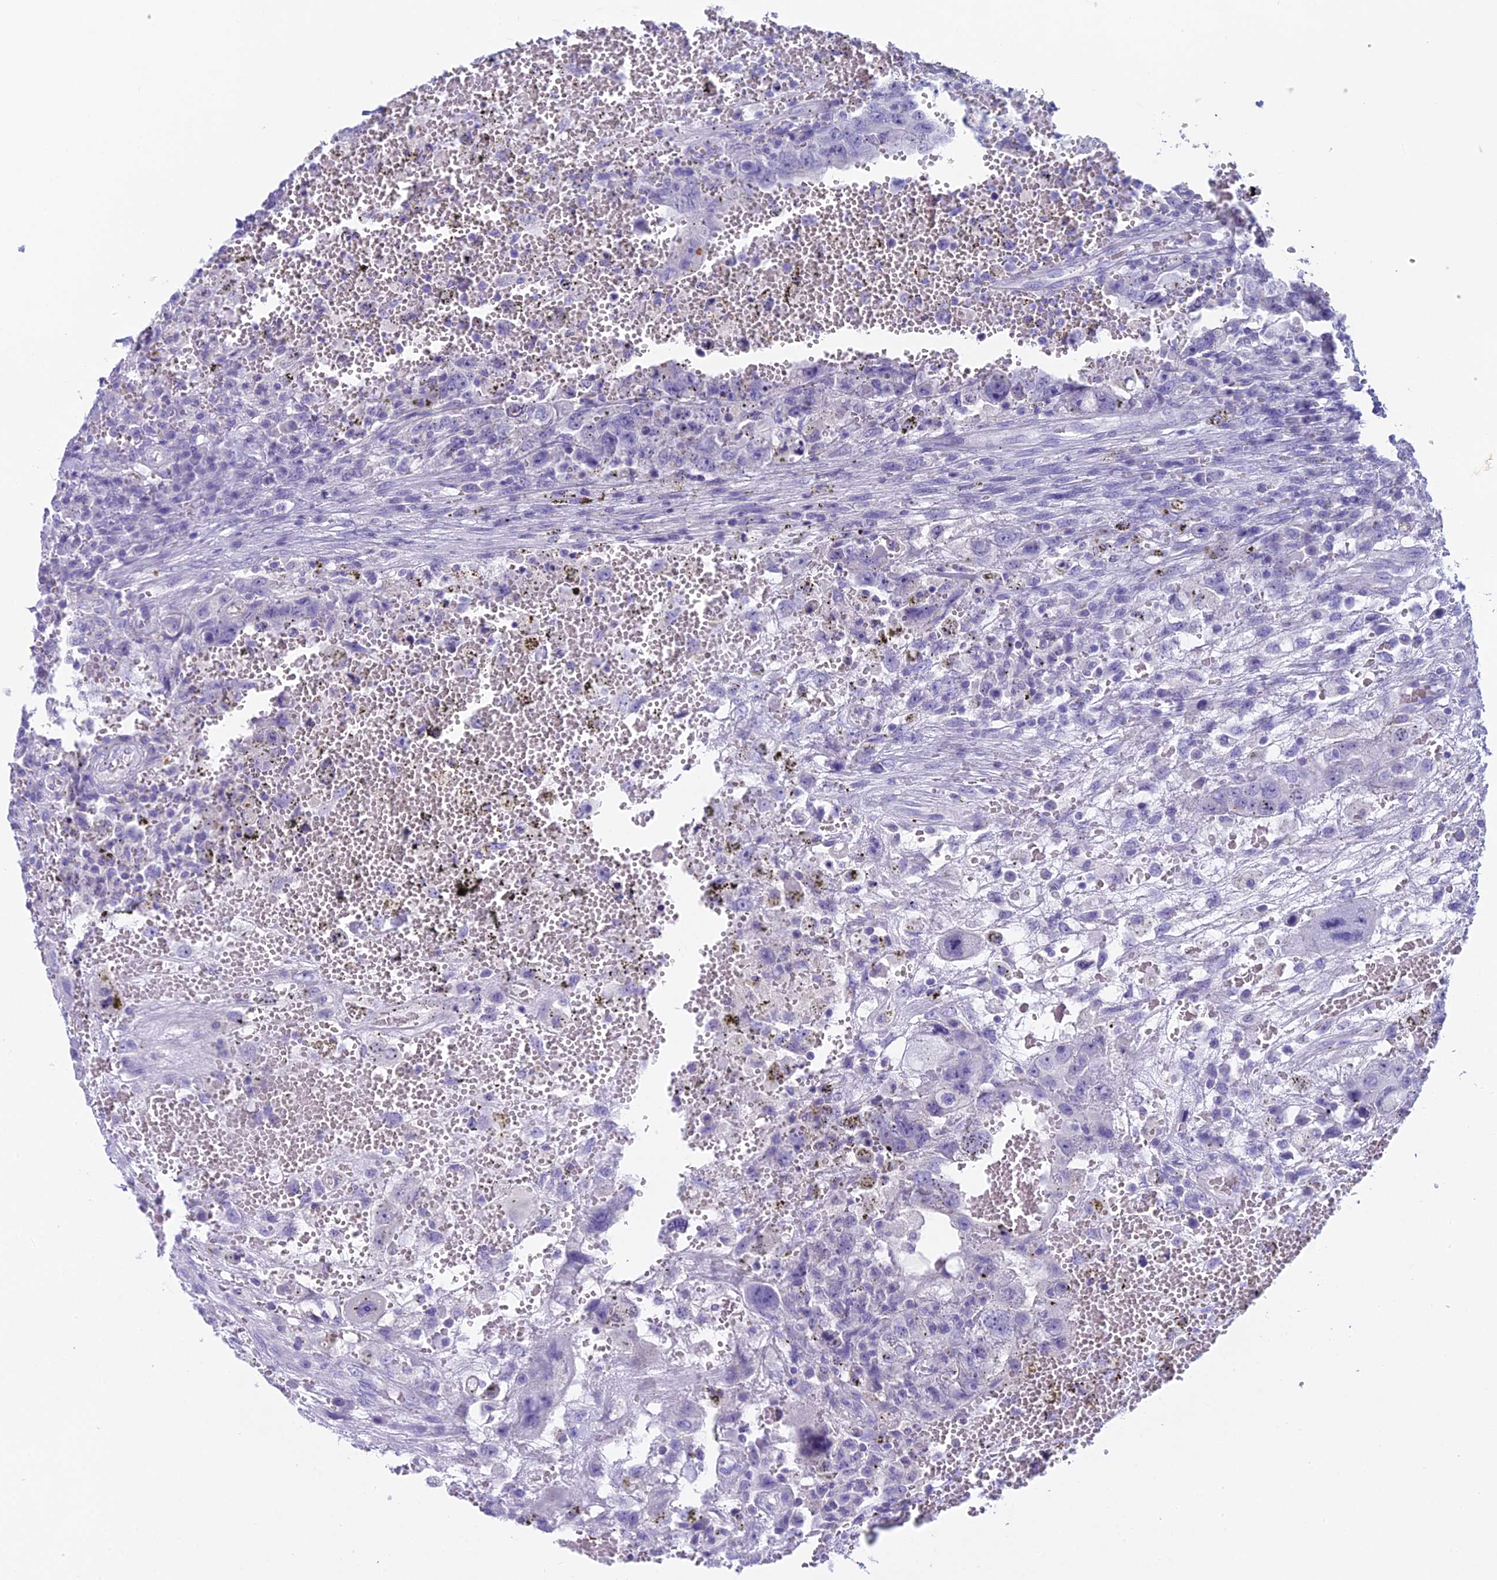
{"staining": {"intensity": "negative", "quantity": "none", "location": "none"}, "tissue": "testis cancer", "cell_type": "Tumor cells", "image_type": "cancer", "snomed": [{"axis": "morphology", "description": "Carcinoma, Embryonal, NOS"}, {"axis": "topography", "description": "Testis"}], "caption": "High power microscopy image of an immunohistochemistry (IHC) micrograph of testis embryonal carcinoma, revealing no significant staining in tumor cells. (Immunohistochemistry, brightfield microscopy, high magnification).", "gene": "UNC80", "patient": {"sex": "male", "age": 26}}